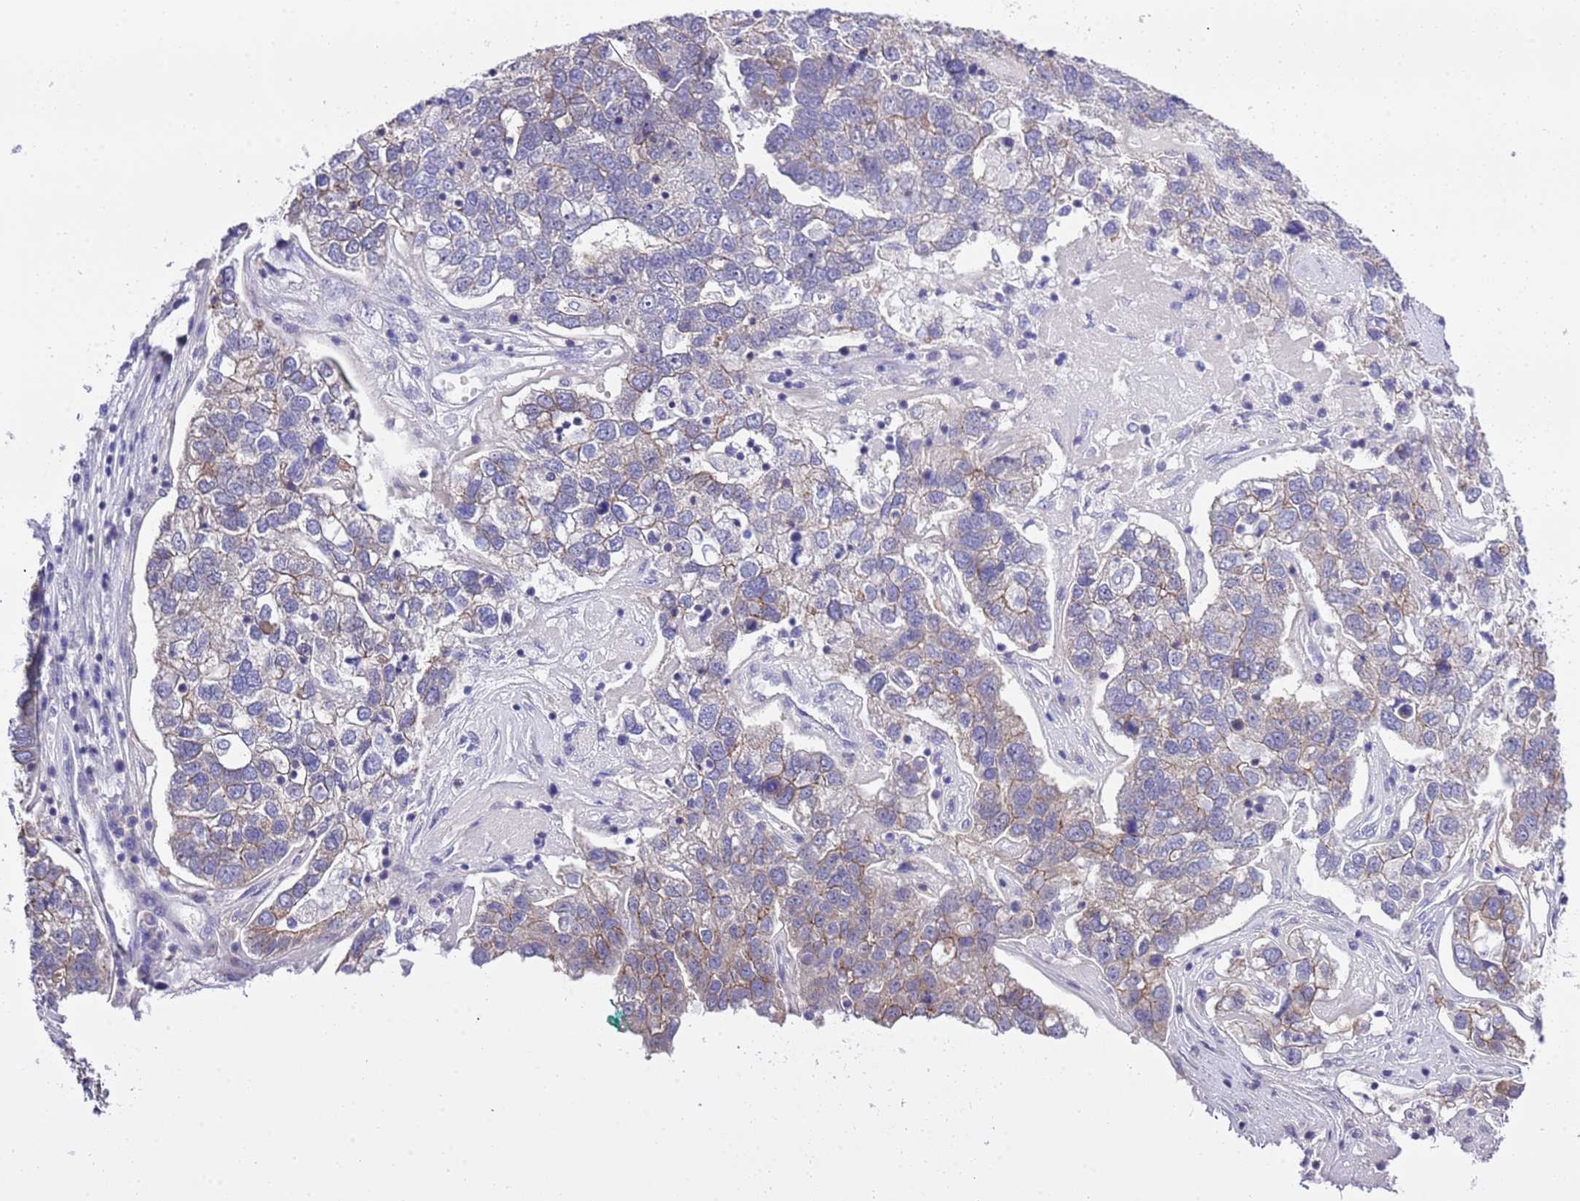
{"staining": {"intensity": "weak", "quantity": "<25%", "location": "cytoplasmic/membranous"}, "tissue": "pancreatic cancer", "cell_type": "Tumor cells", "image_type": "cancer", "snomed": [{"axis": "morphology", "description": "Adenocarcinoma, NOS"}, {"axis": "topography", "description": "Pancreas"}], "caption": "Immunohistochemistry (IHC) micrograph of human pancreatic adenocarcinoma stained for a protein (brown), which shows no expression in tumor cells. The staining is performed using DAB (3,3'-diaminobenzidine) brown chromogen with nuclei counter-stained in using hematoxylin.", "gene": "STIP1", "patient": {"sex": "female", "age": 61}}